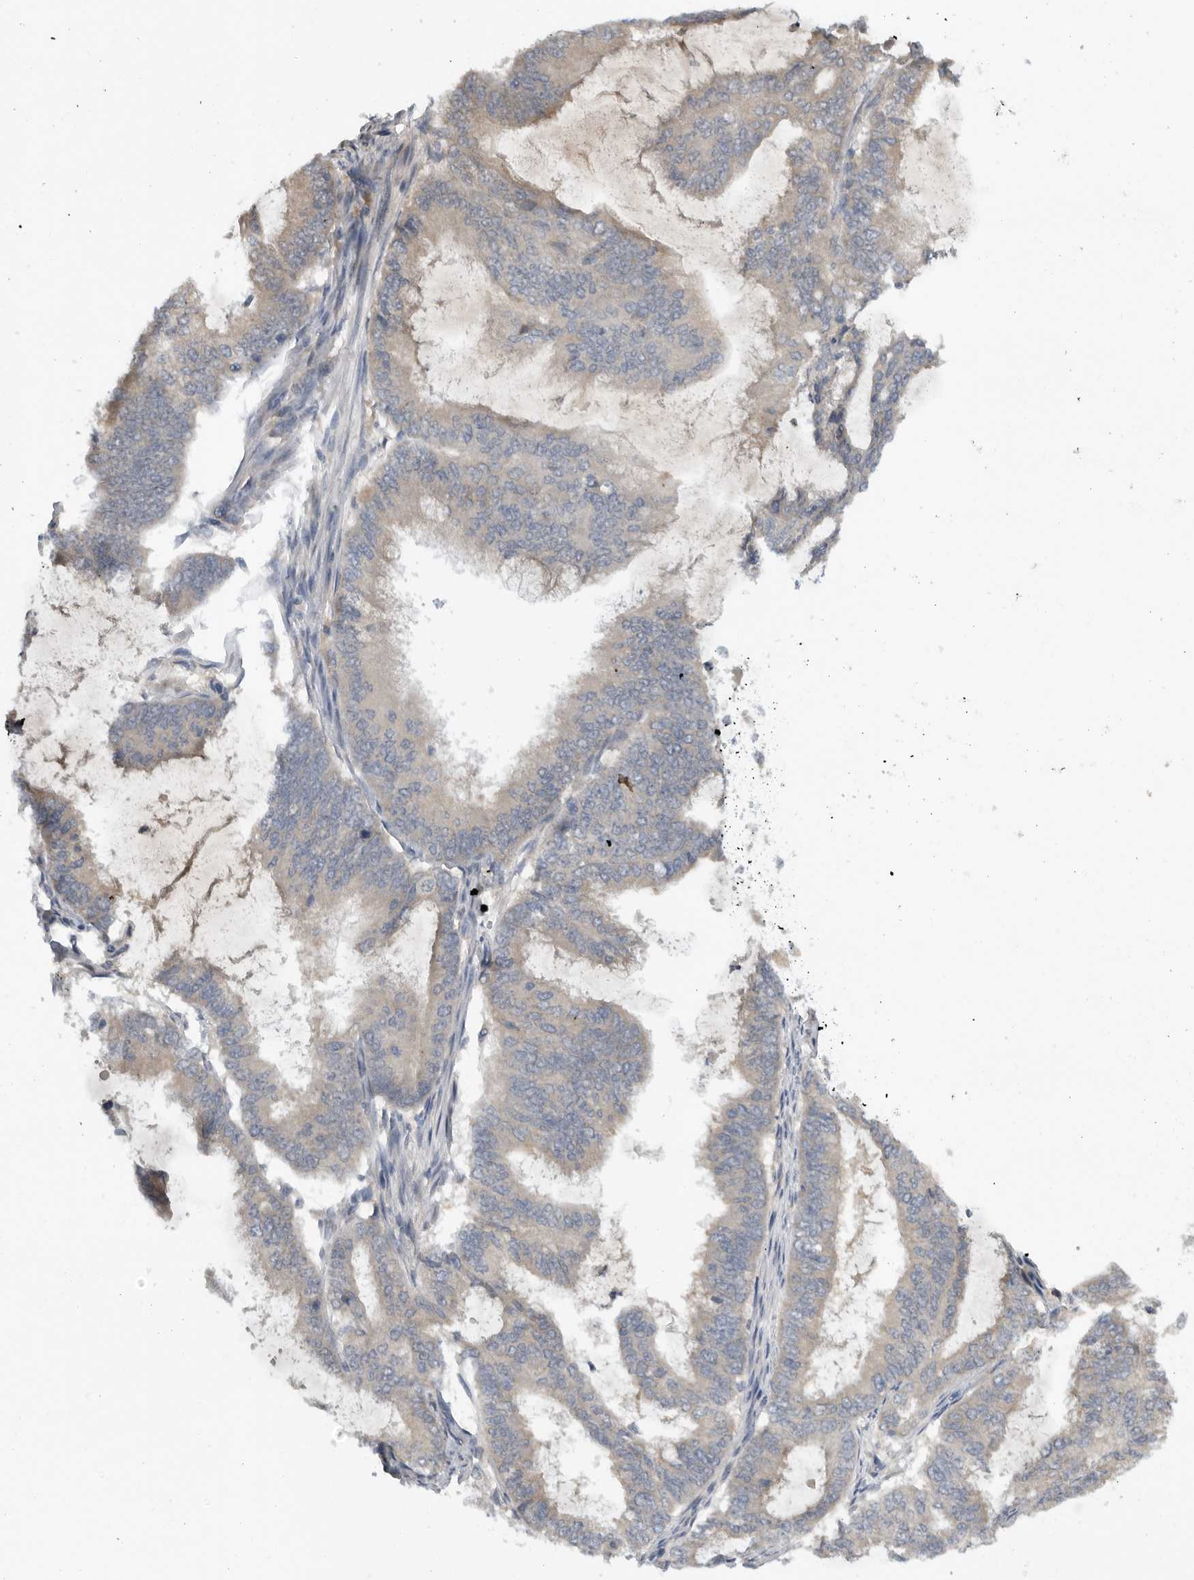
{"staining": {"intensity": "weak", "quantity": "<25%", "location": "cytoplasmic/membranous"}, "tissue": "endometrial cancer", "cell_type": "Tumor cells", "image_type": "cancer", "snomed": [{"axis": "morphology", "description": "Adenocarcinoma, NOS"}, {"axis": "topography", "description": "Endometrium"}], "caption": "Immunohistochemistry (IHC) image of neoplastic tissue: endometrial cancer (adenocarcinoma) stained with DAB exhibits no significant protein expression in tumor cells.", "gene": "AASDHPPT", "patient": {"sex": "female", "age": 49}}